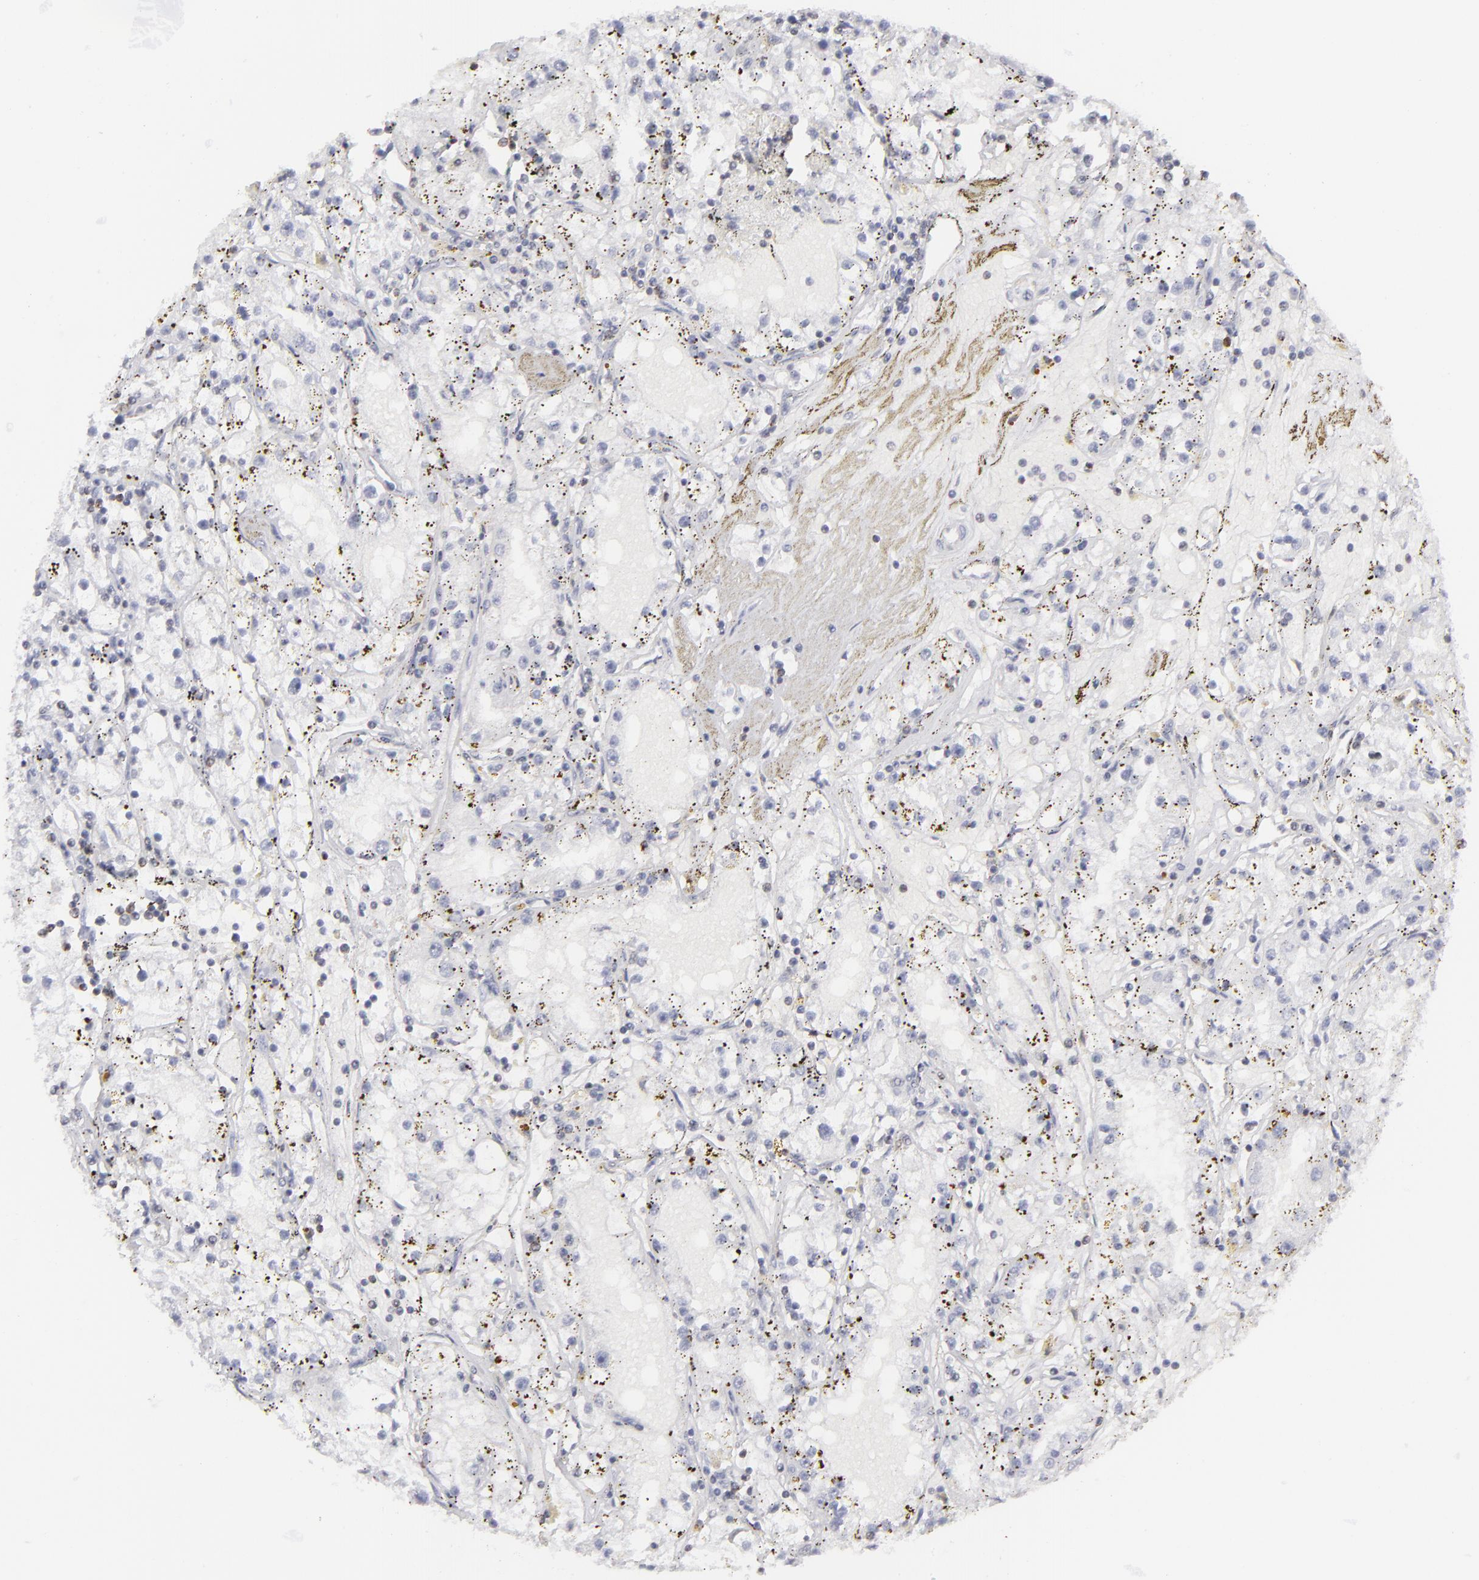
{"staining": {"intensity": "negative", "quantity": "none", "location": "none"}, "tissue": "renal cancer", "cell_type": "Tumor cells", "image_type": "cancer", "snomed": [{"axis": "morphology", "description": "Adenocarcinoma, NOS"}, {"axis": "topography", "description": "Kidney"}], "caption": "Tumor cells show no significant staining in renal adenocarcinoma.", "gene": "CD7", "patient": {"sex": "male", "age": 56}}